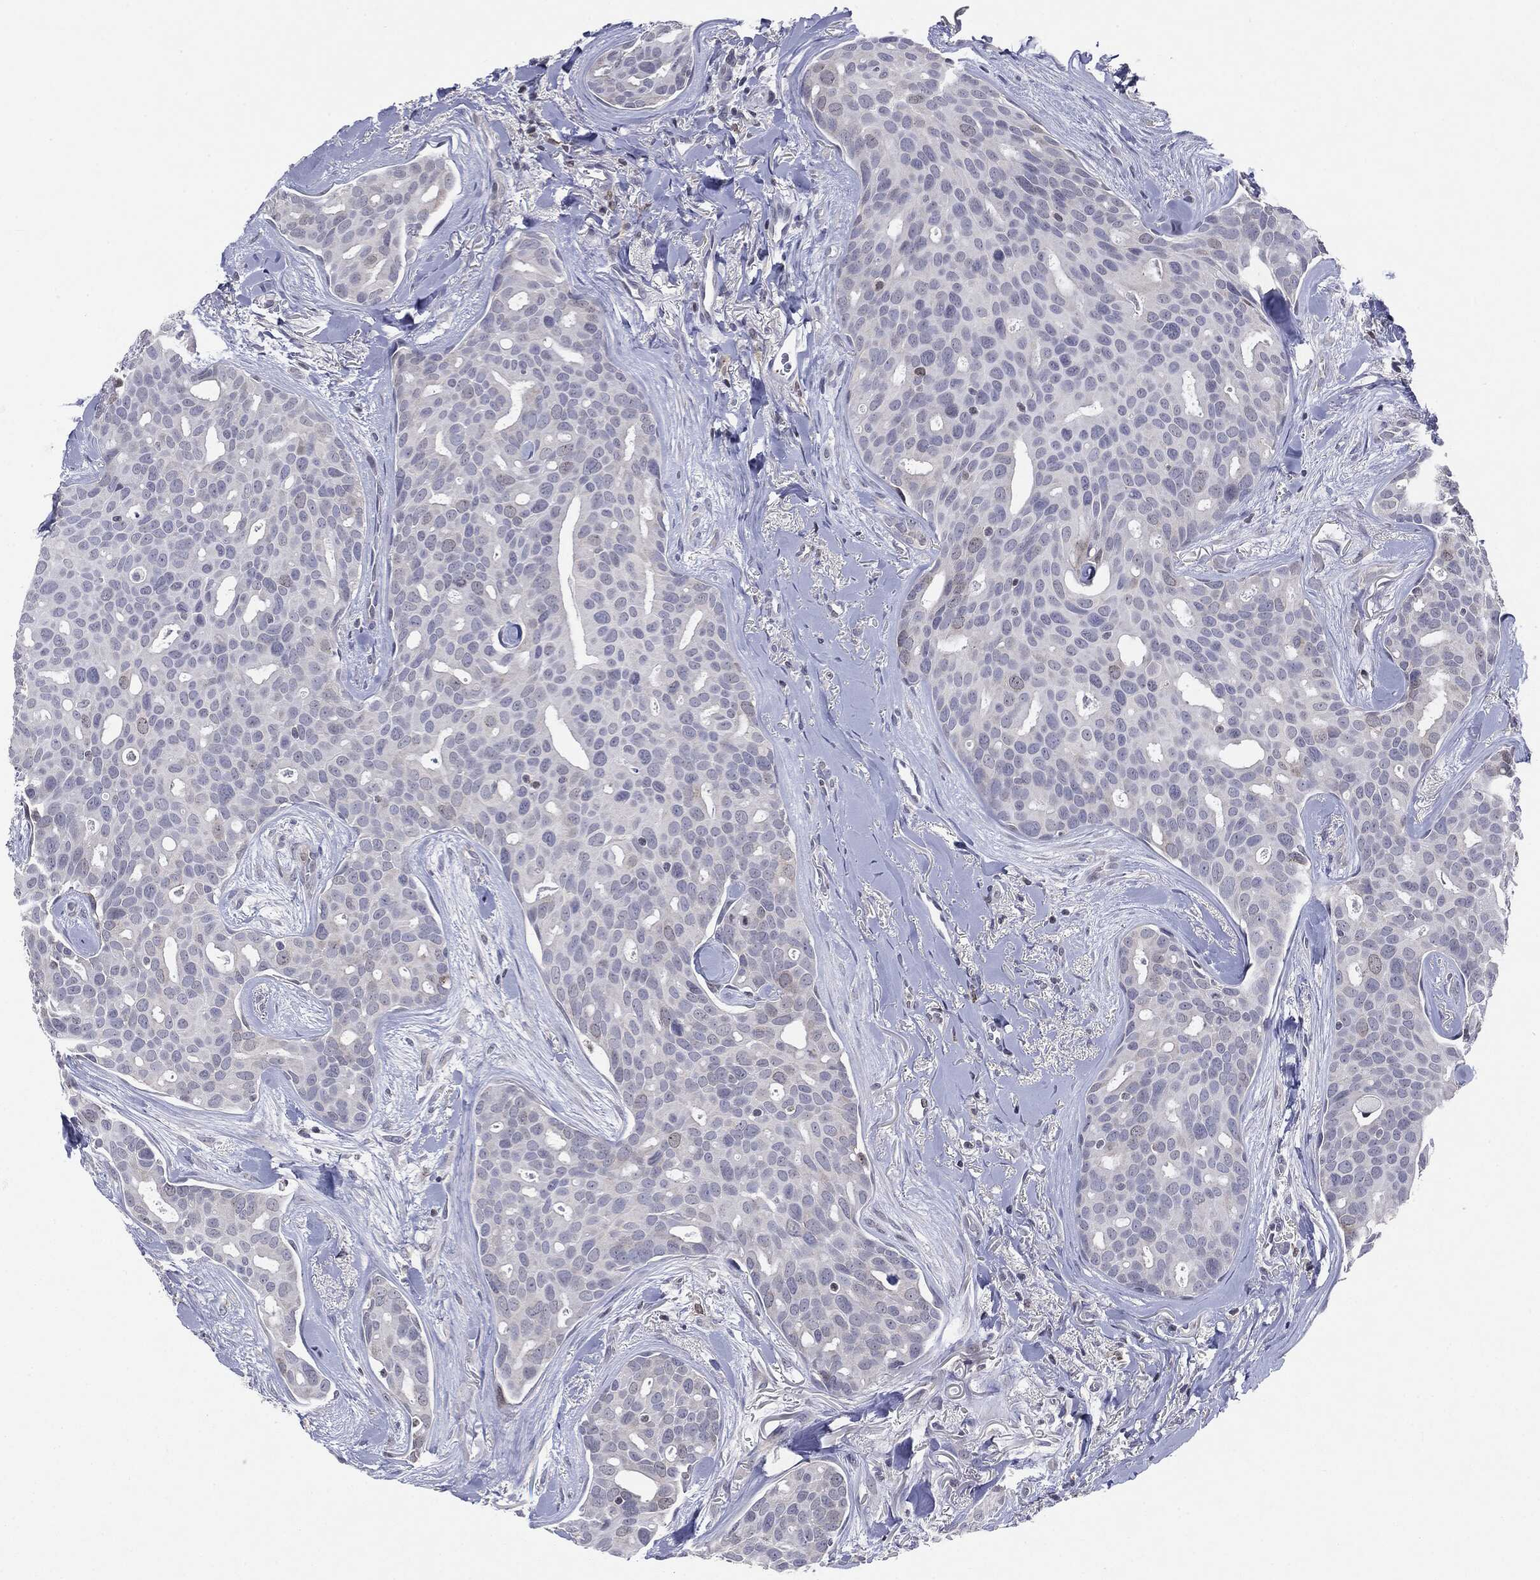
{"staining": {"intensity": "negative", "quantity": "none", "location": "none"}, "tissue": "breast cancer", "cell_type": "Tumor cells", "image_type": "cancer", "snomed": [{"axis": "morphology", "description": "Duct carcinoma"}, {"axis": "topography", "description": "Breast"}], "caption": "Tumor cells are negative for brown protein staining in breast cancer.", "gene": "KIF2C", "patient": {"sex": "female", "age": 54}}